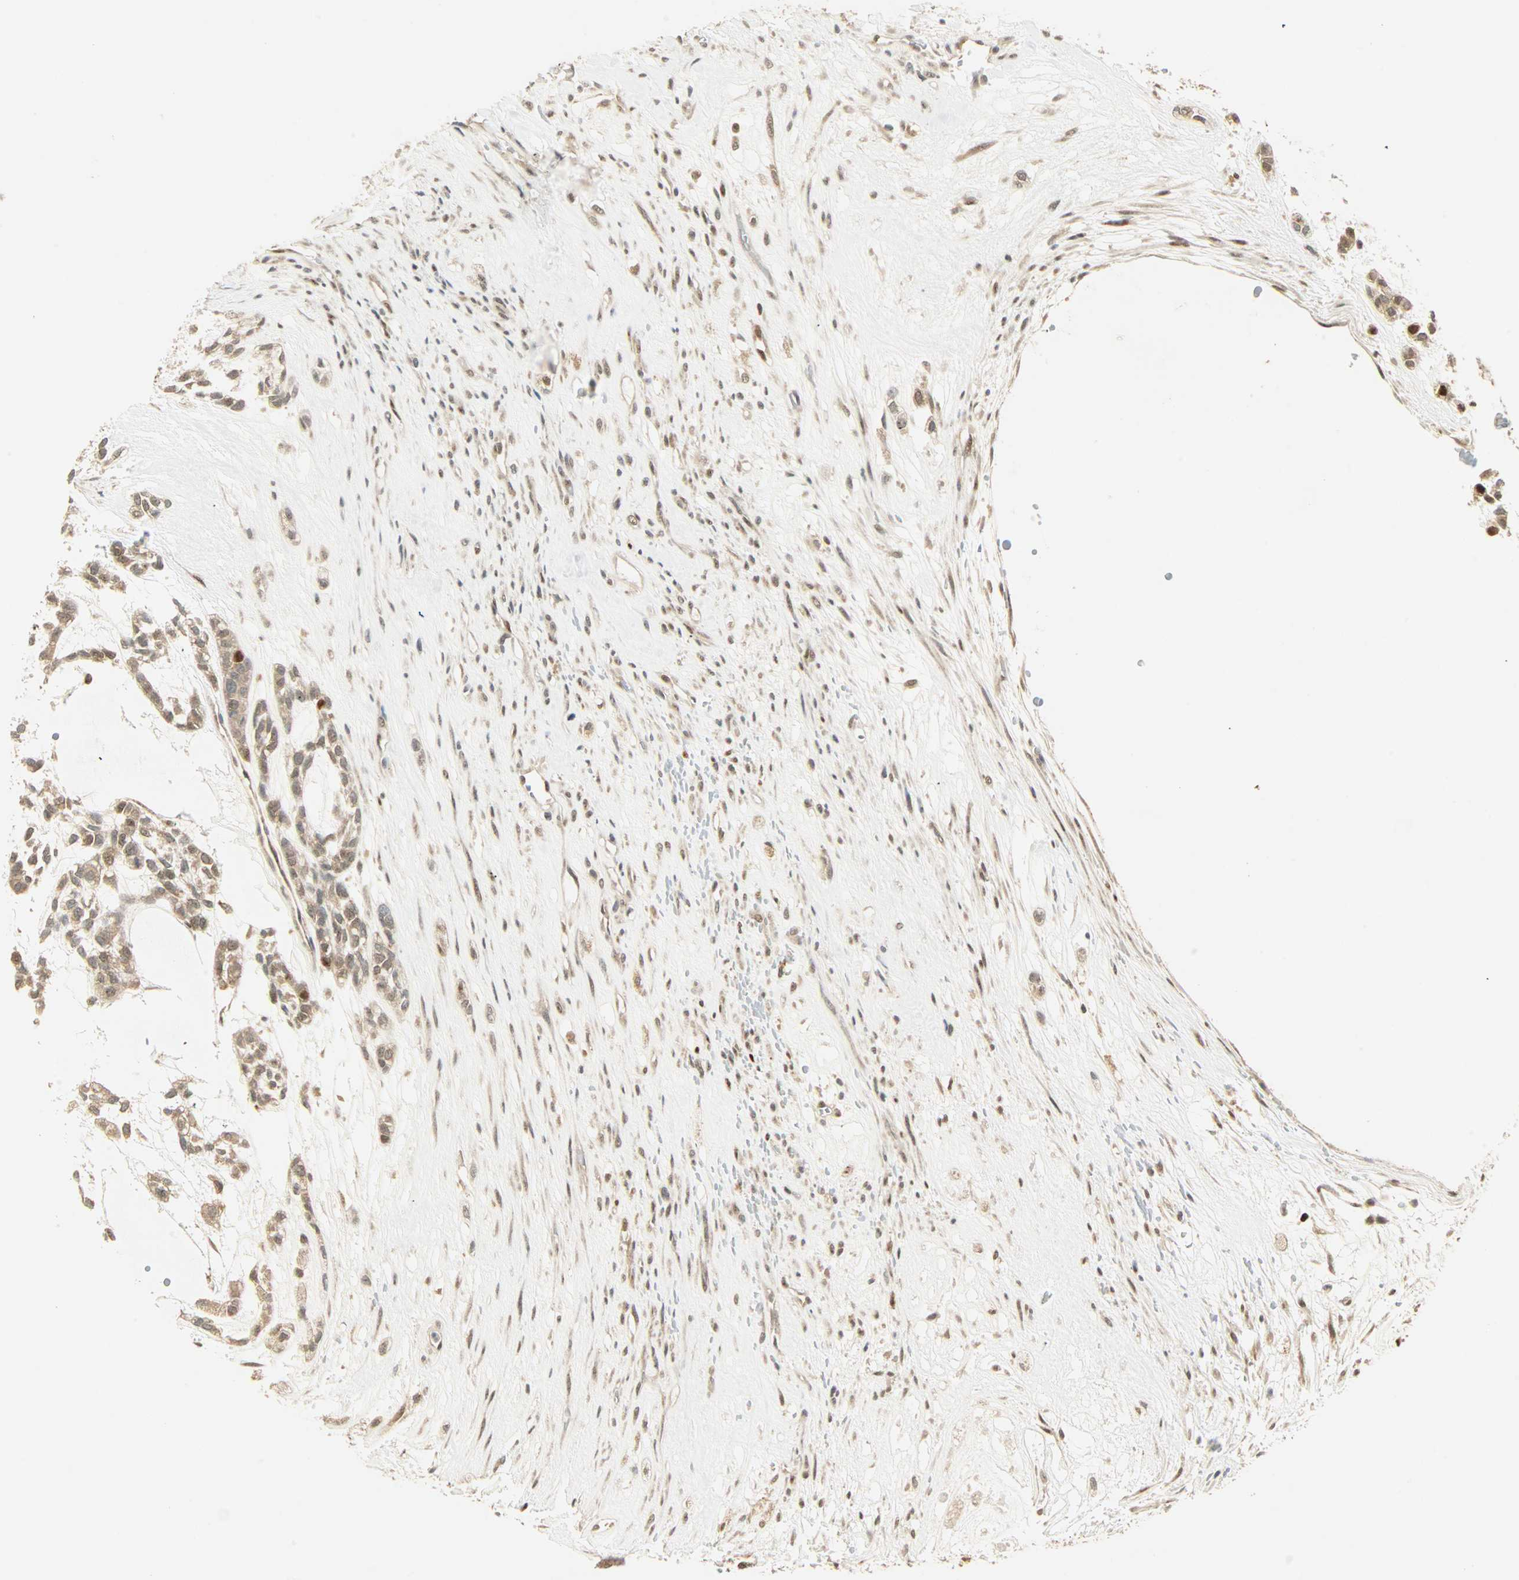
{"staining": {"intensity": "strong", "quantity": ">75%", "location": "cytoplasmic/membranous,nuclear"}, "tissue": "head and neck cancer", "cell_type": "Tumor cells", "image_type": "cancer", "snomed": [{"axis": "morphology", "description": "Adenocarcinoma, NOS"}, {"axis": "morphology", "description": "Adenoma, NOS"}, {"axis": "topography", "description": "Head-Neck"}], "caption": "There is high levels of strong cytoplasmic/membranous and nuclear positivity in tumor cells of head and neck cancer, as demonstrated by immunohistochemical staining (brown color).", "gene": "PNPLA6", "patient": {"sex": "female", "age": 55}}